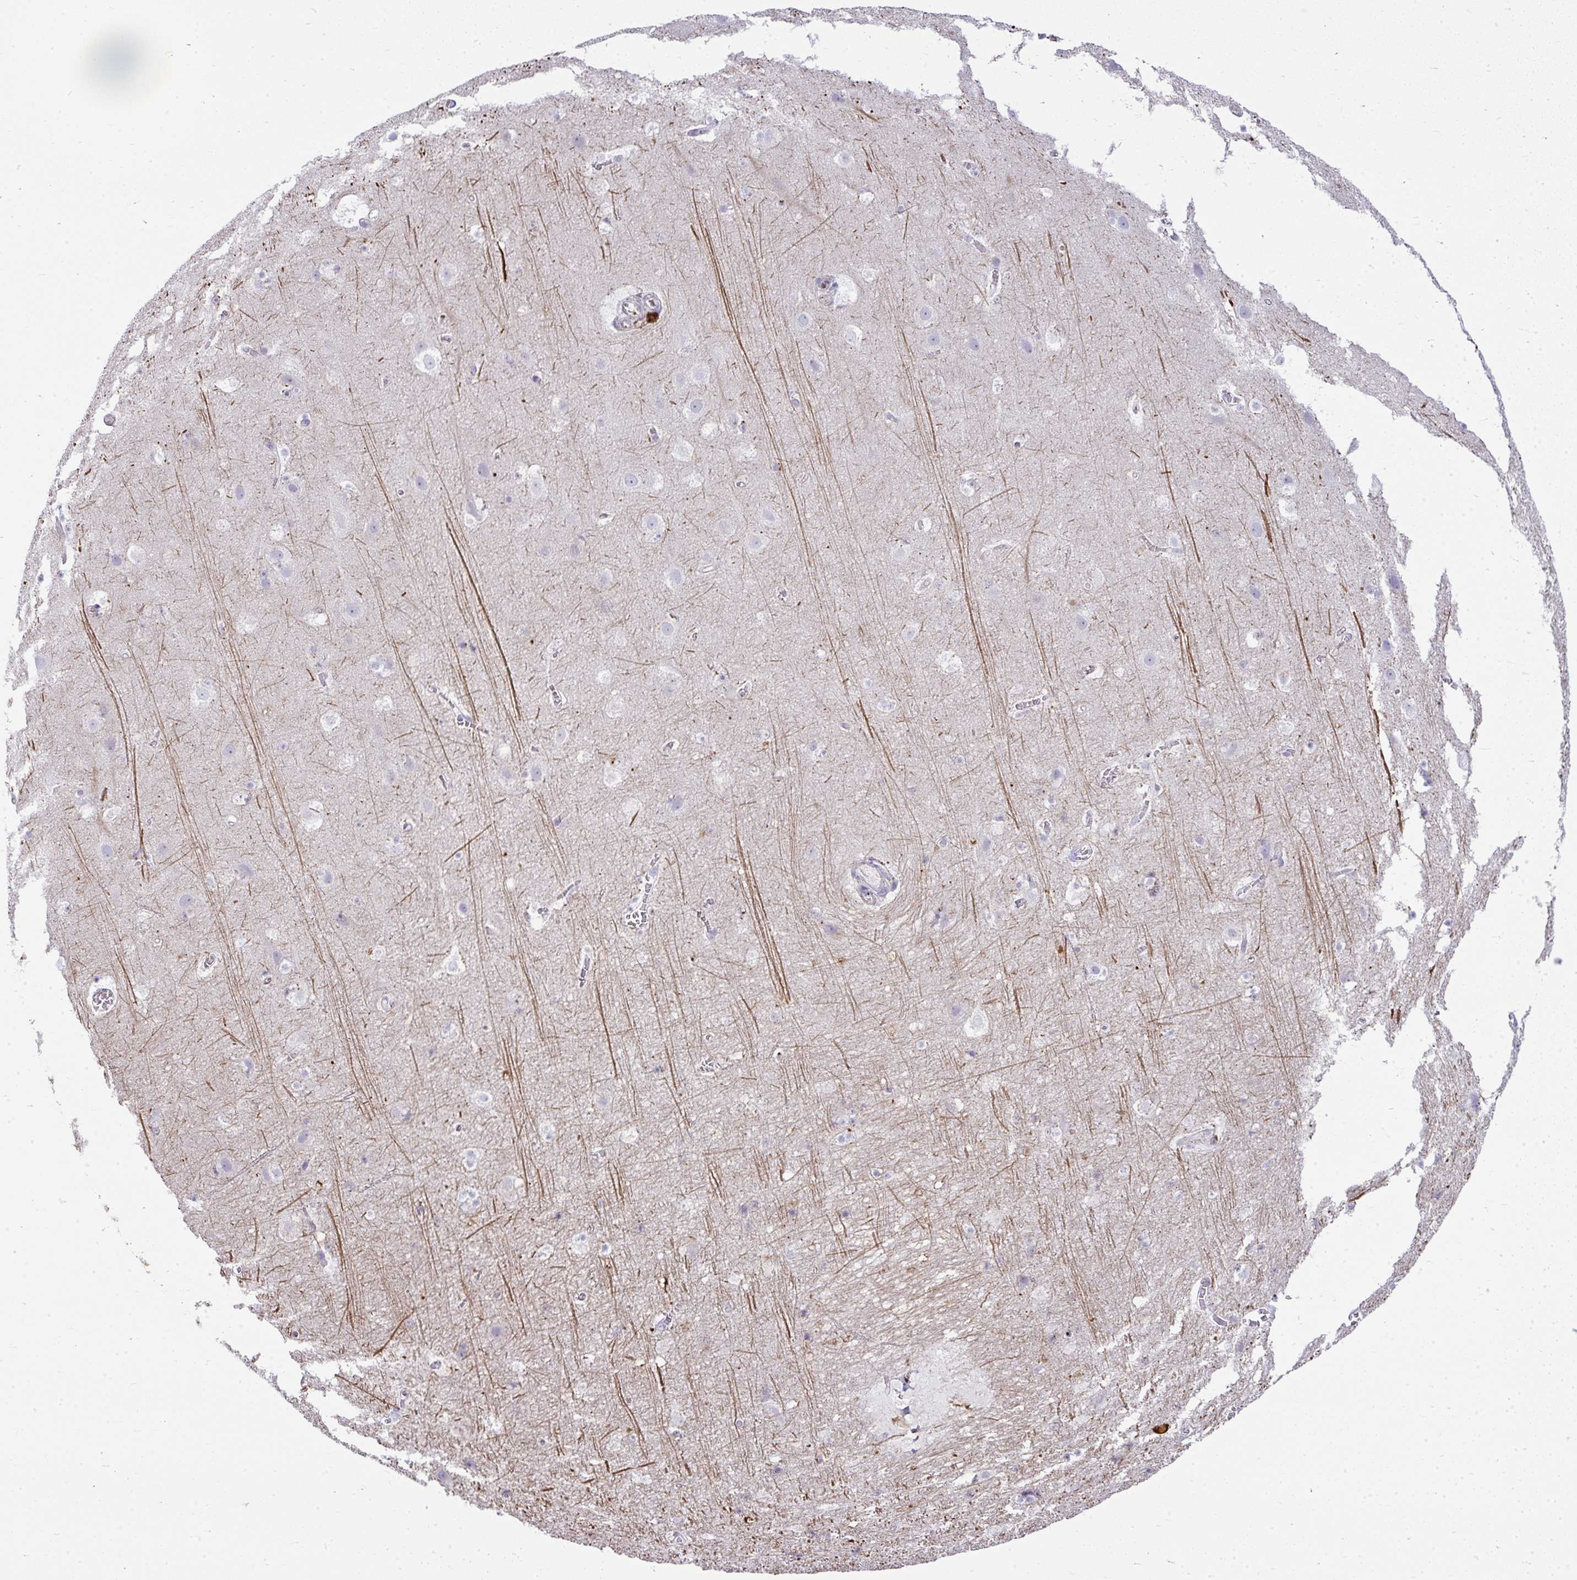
{"staining": {"intensity": "negative", "quantity": "none", "location": "none"}, "tissue": "cerebral cortex", "cell_type": "Endothelial cells", "image_type": "normal", "snomed": [{"axis": "morphology", "description": "Normal tissue, NOS"}, {"axis": "topography", "description": "Cerebral cortex"}], "caption": "Image shows no protein staining in endothelial cells of unremarkable cerebral cortex.", "gene": "VPS4B", "patient": {"sex": "female", "age": 42}}